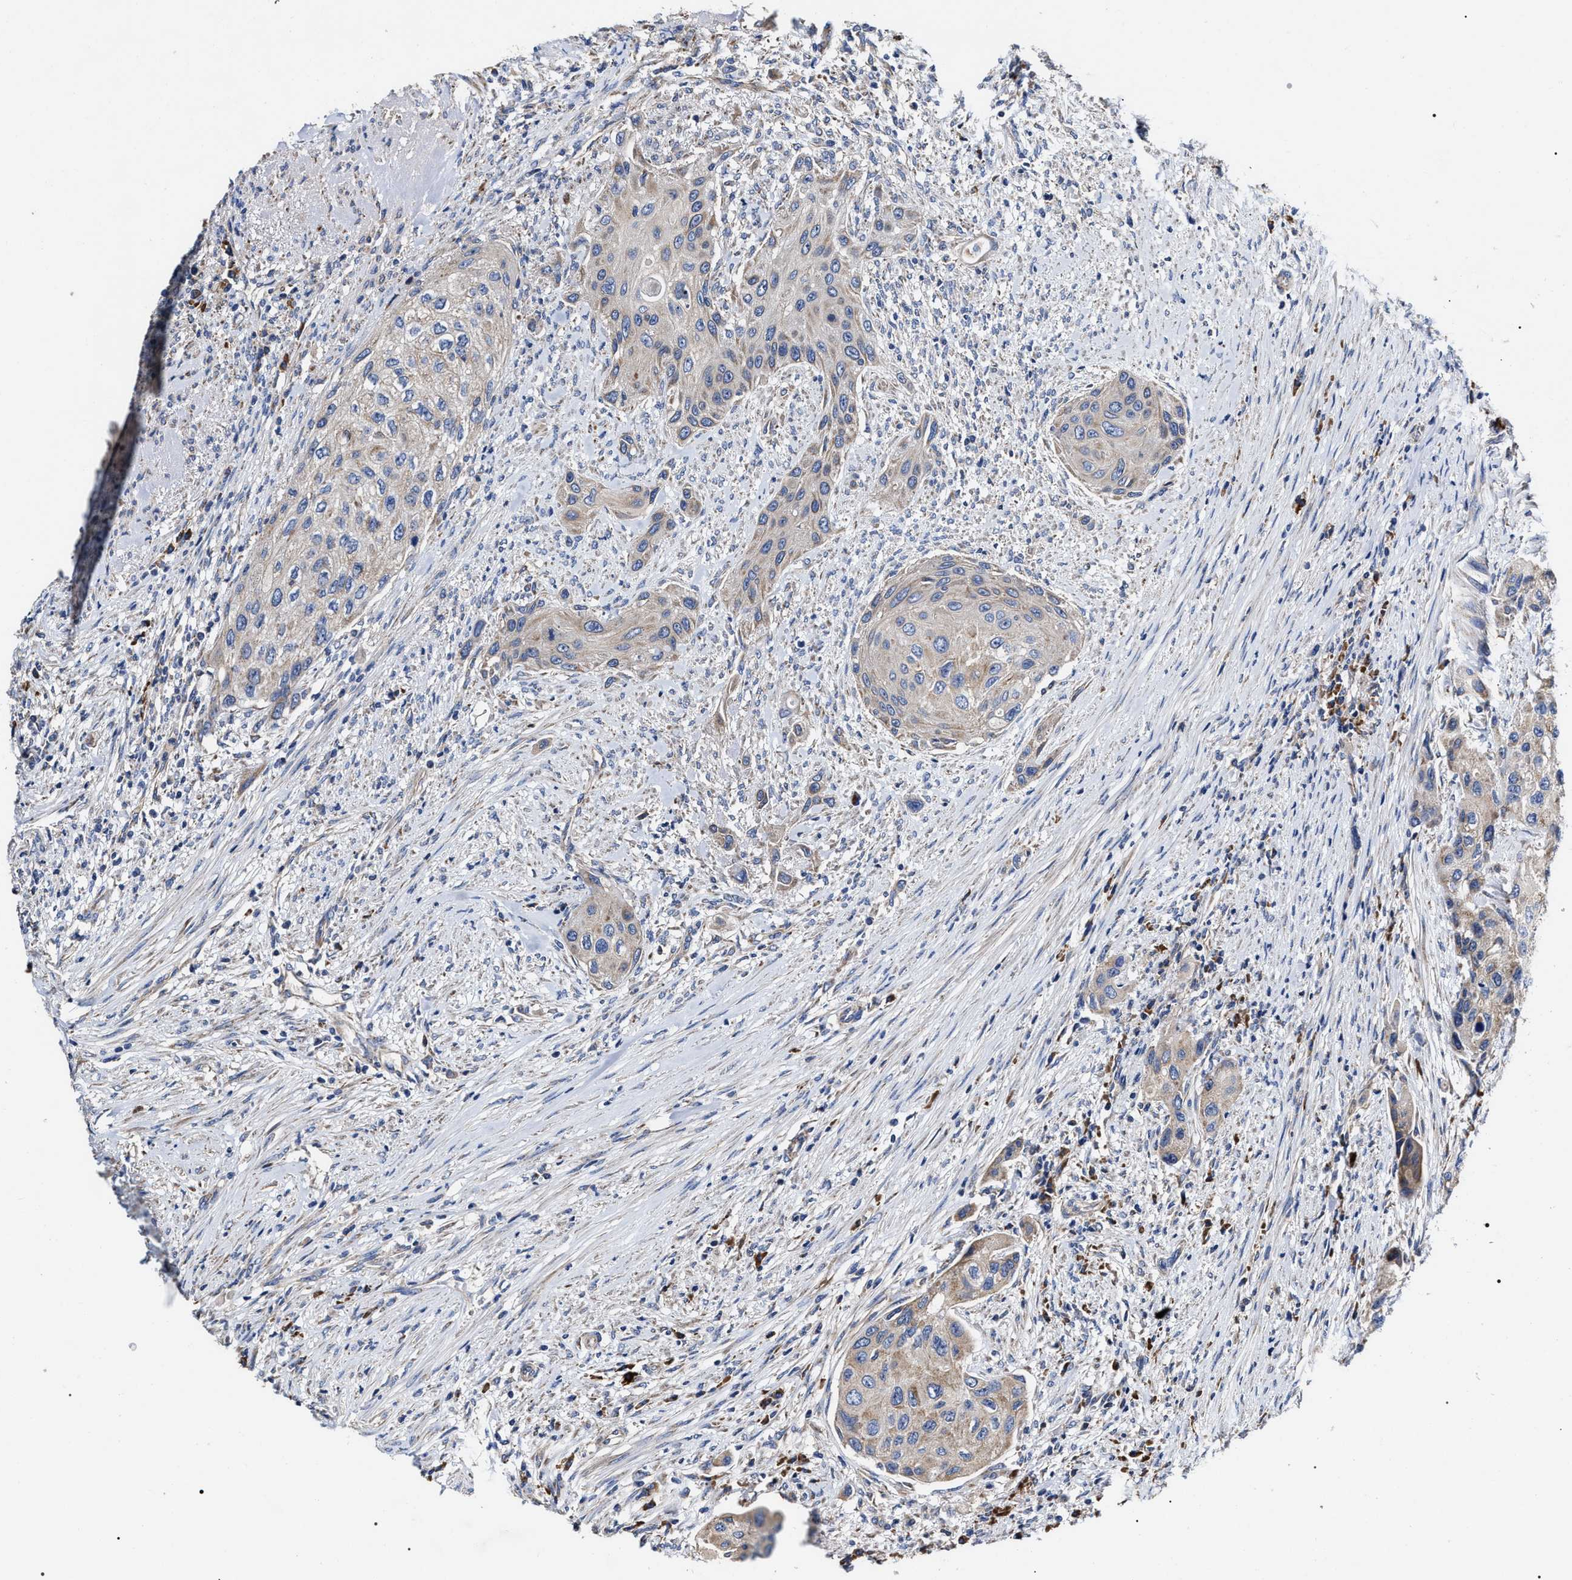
{"staining": {"intensity": "weak", "quantity": ">75%", "location": "cytoplasmic/membranous"}, "tissue": "urothelial cancer", "cell_type": "Tumor cells", "image_type": "cancer", "snomed": [{"axis": "morphology", "description": "Urothelial carcinoma, High grade"}, {"axis": "topography", "description": "Urinary bladder"}], "caption": "Human urothelial cancer stained for a protein (brown) reveals weak cytoplasmic/membranous positive staining in approximately >75% of tumor cells.", "gene": "MACC1", "patient": {"sex": "female", "age": 56}}